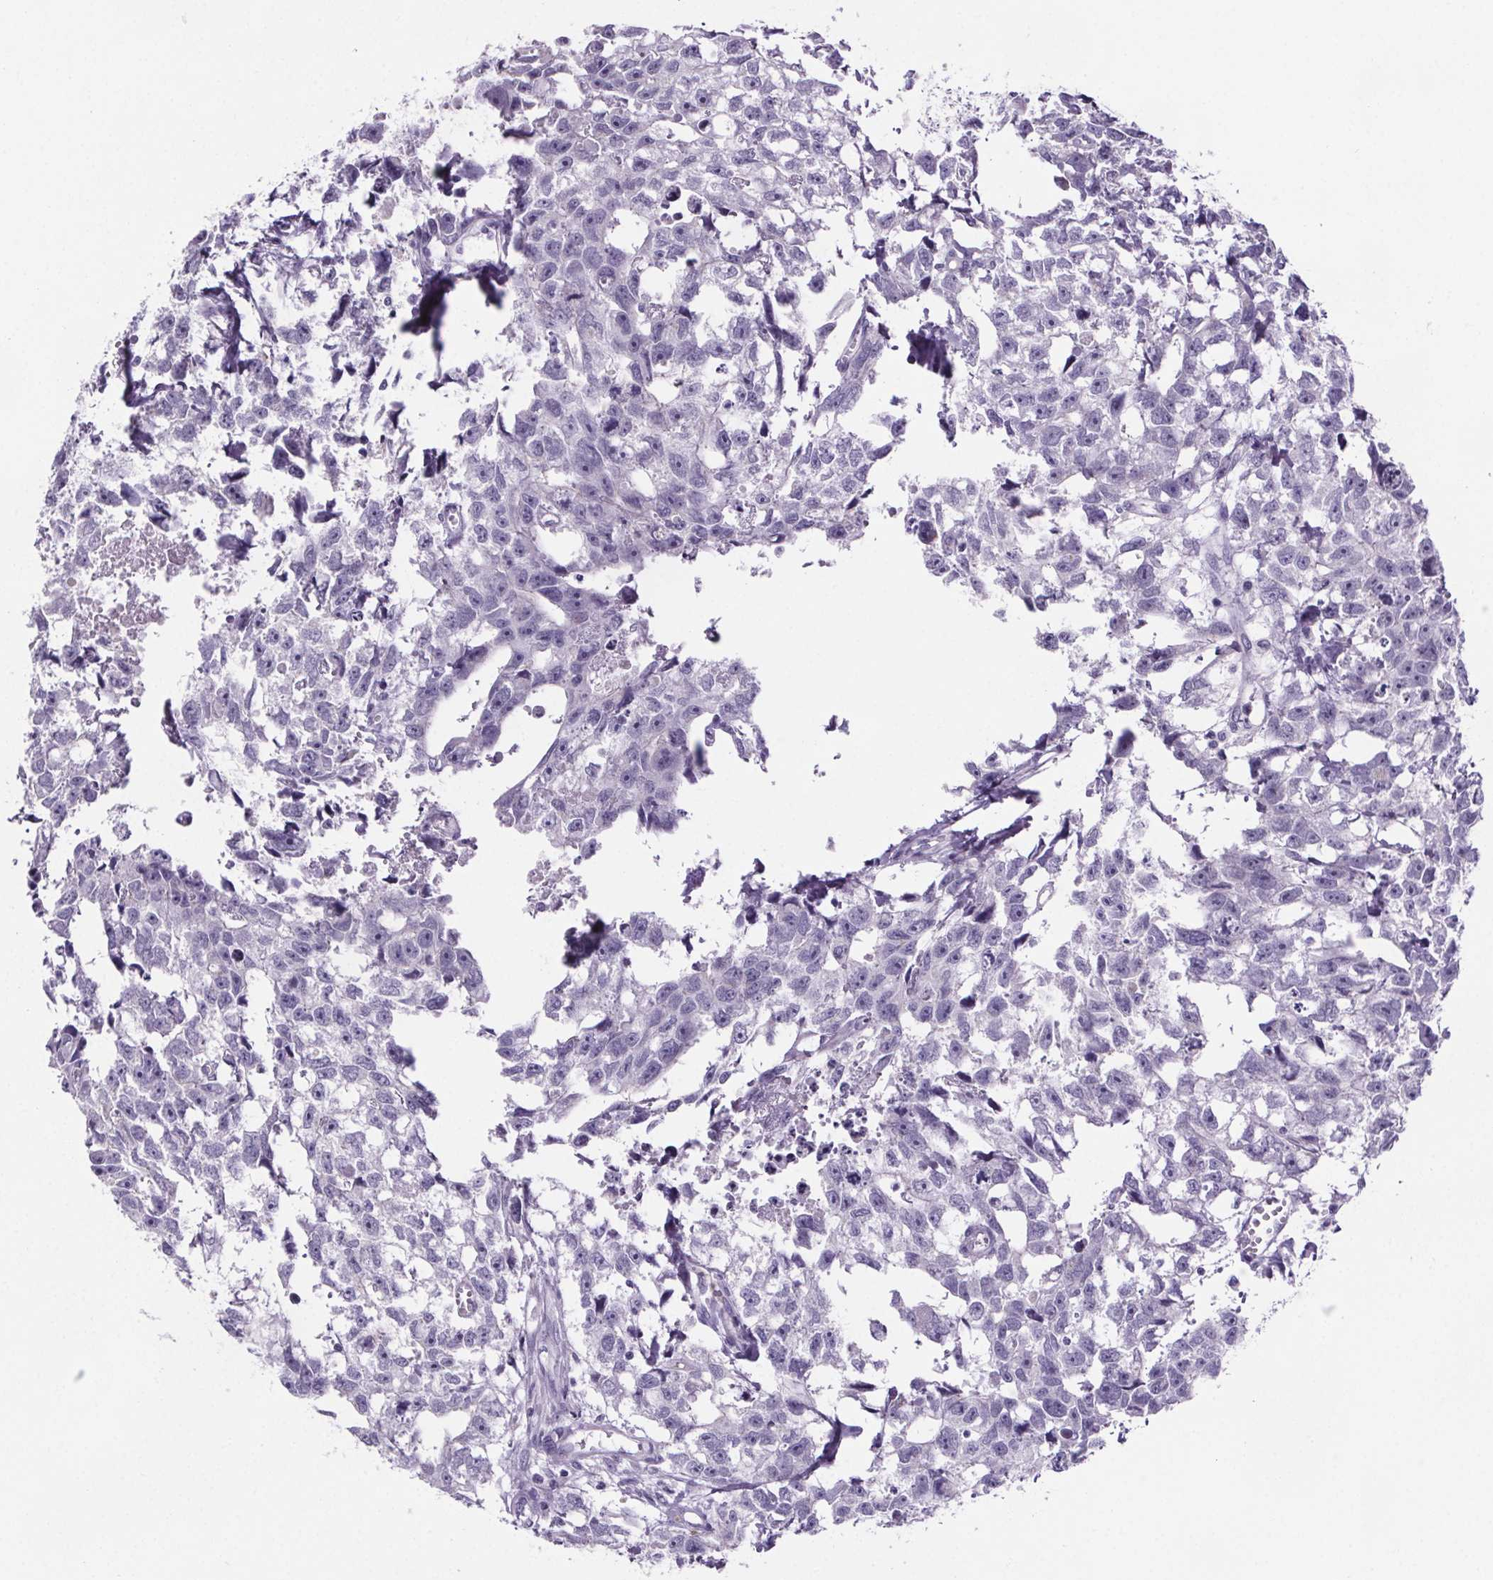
{"staining": {"intensity": "negative", "quantity": "none", "location": "none"}, "tissue": "testis cancer", "cell_type": "Tumor cells", "image_type": "cancer", "snomed": [{"axis": "morphology", "description": "Carcinoma, Embryonal, NOS"}, {"axis": "morphology", "description": "Teratoma, malignant, NOS"}, {"axis": "topography", "description": "Testis"}], "caption": "A high-resolution histopathology image shows IHC staining of testis cancer, which reveals no significant expression in tumor cells.", "gene": "CUBN", "patient": {"sex": "male", "age": 44}}